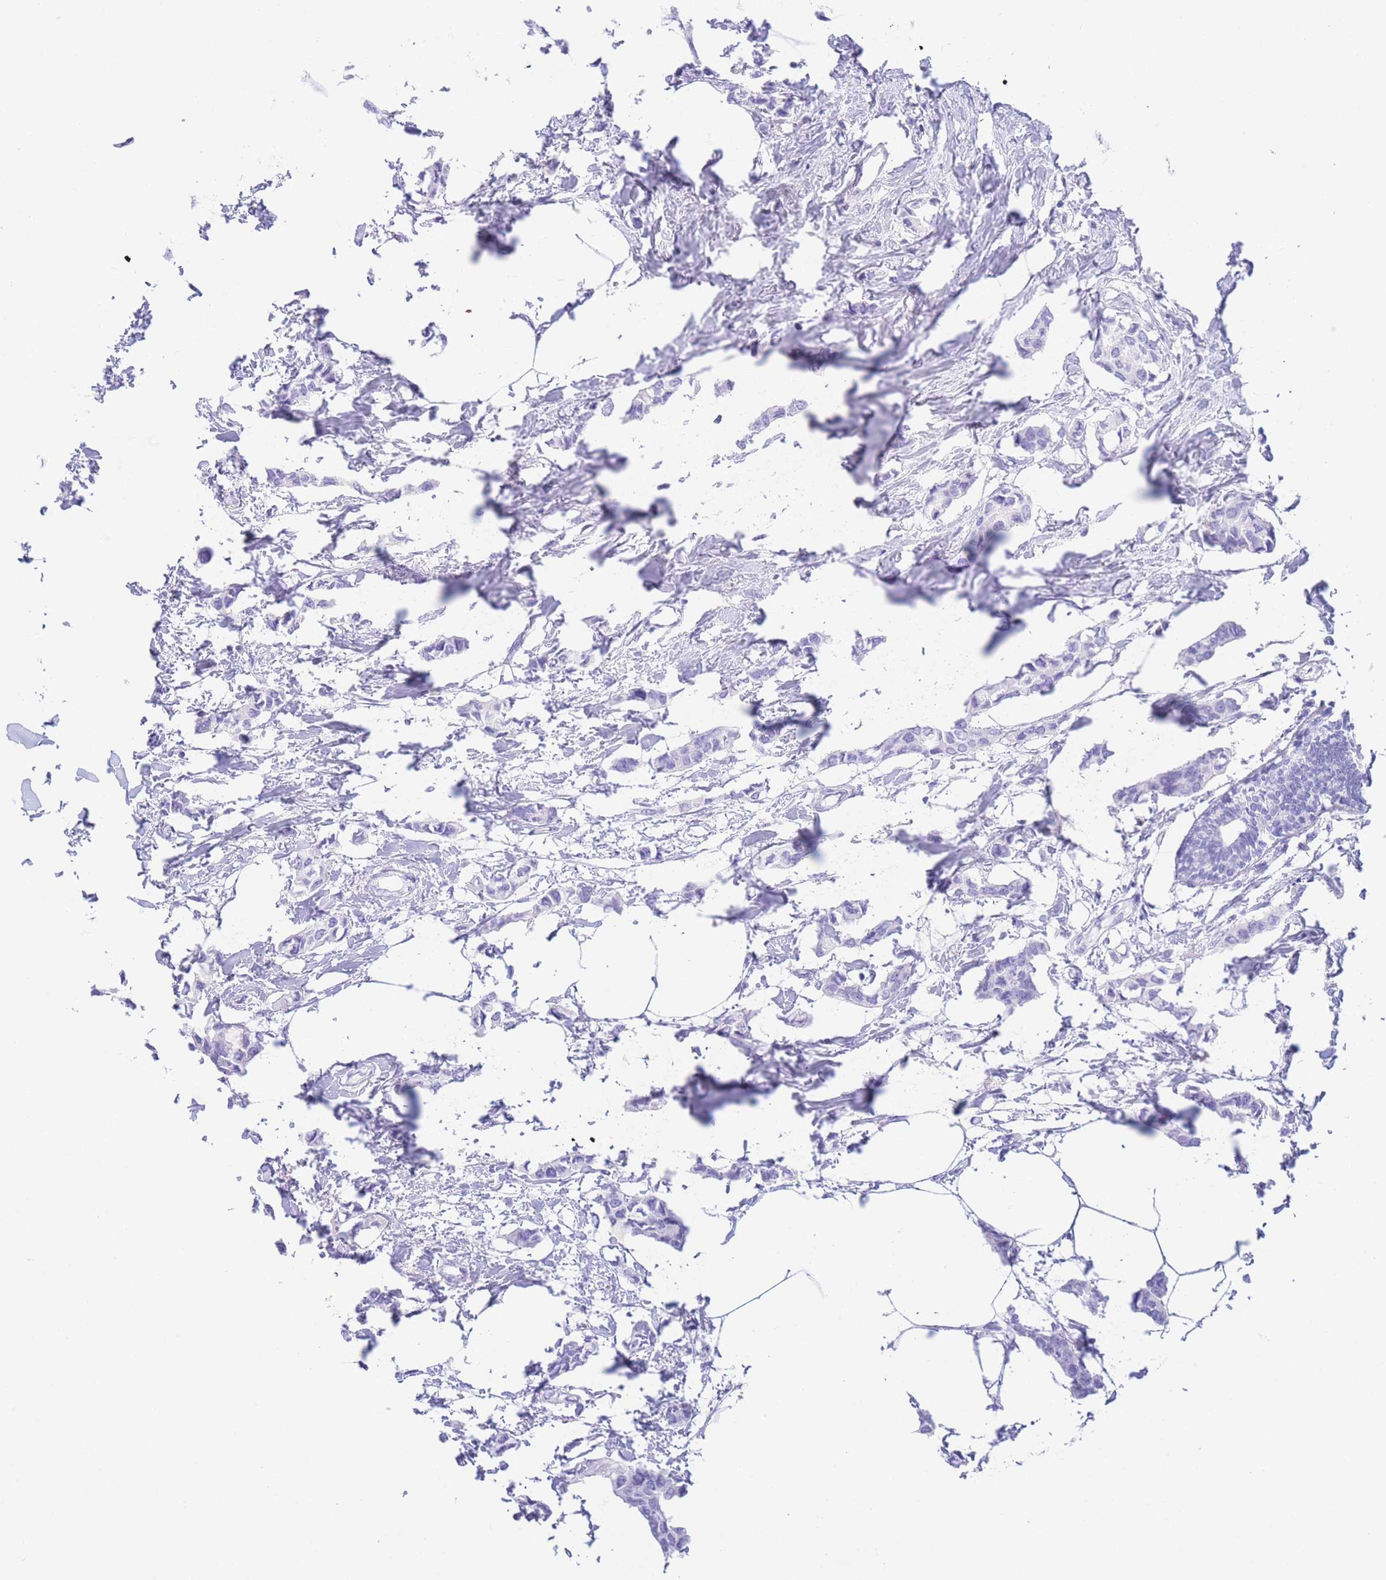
{"staining": {"intensity": "negative", "quantity": "none", "location": "none"}, "tissue": "breast cancer", "cell_type": "Tumor cells", "image_type": "cancer", "snomed": [{"axis": "morphology", "description": "Duct carcinoma"}, {"axis": "topography", "description": "Breast"}], "caption": "Immunohistochemistry (IHC) histopathology image of human infiltrating ductal carcinoma (breast) stained for a protein (brown), which exhibits no positivity in tumor cells. (Immunohistochemistry (IHC), brightfield microscopy, high magnification).", "gene": "SLCO1B3", "patient": {"sex": "female", "age": 73}}